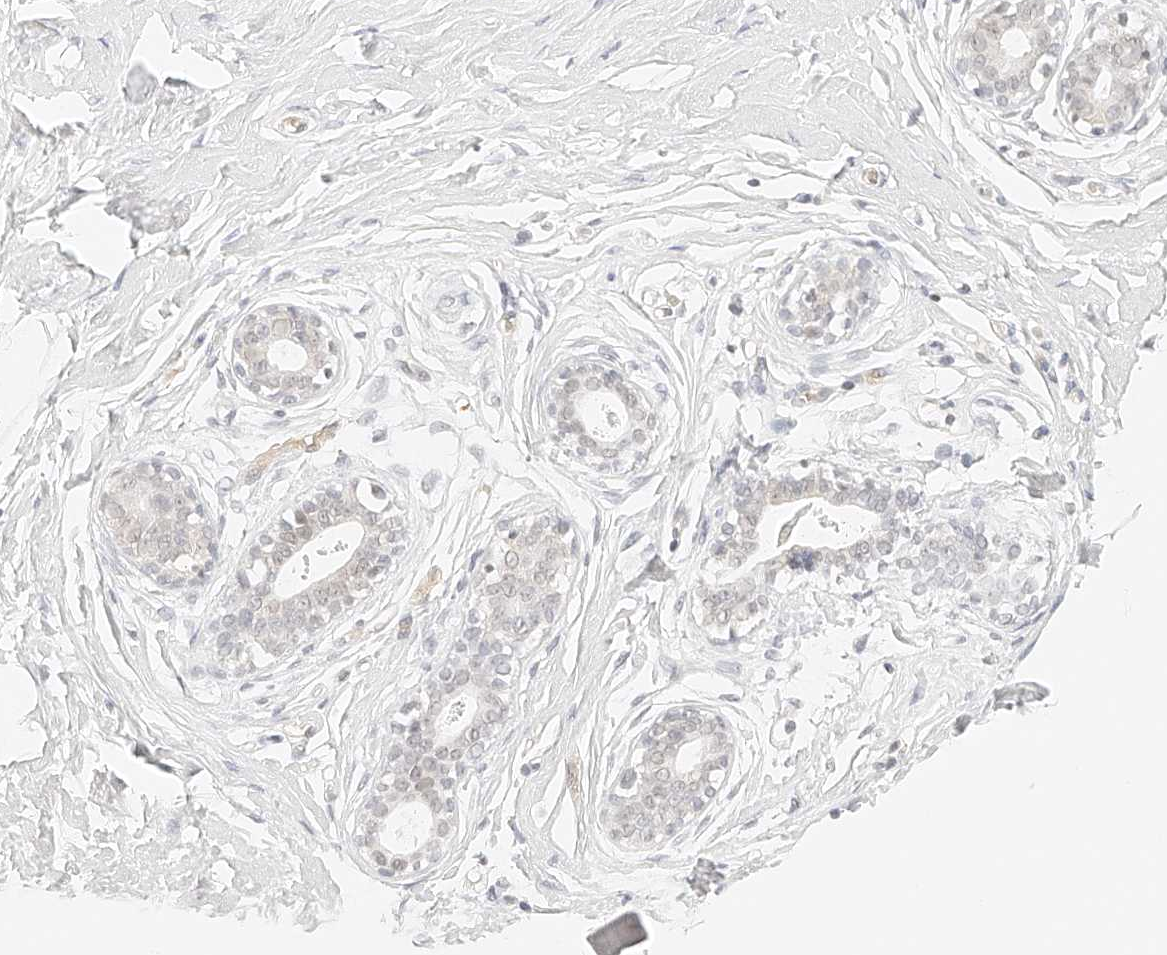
{"staining": {"intensity": "negative", "quantity": "none", "location": "none"}, "tissue": "breast", "cell_type": "Adipocytes", "image_type": "normal", "snomed": [{"axis": "morphology", "description": "Normal tissue, NOS"}, {"axis": "morphology", "description": "Adenoma, NOS"}, {"axis": "topography", "description": "Breast"}], "caption": "This is a histopathology image of IHC staining of unremarkable breast, which shows no positivity in adipocytes.", "gene": "ZFP69", "patient": {"sex": "female", "age": 23}}